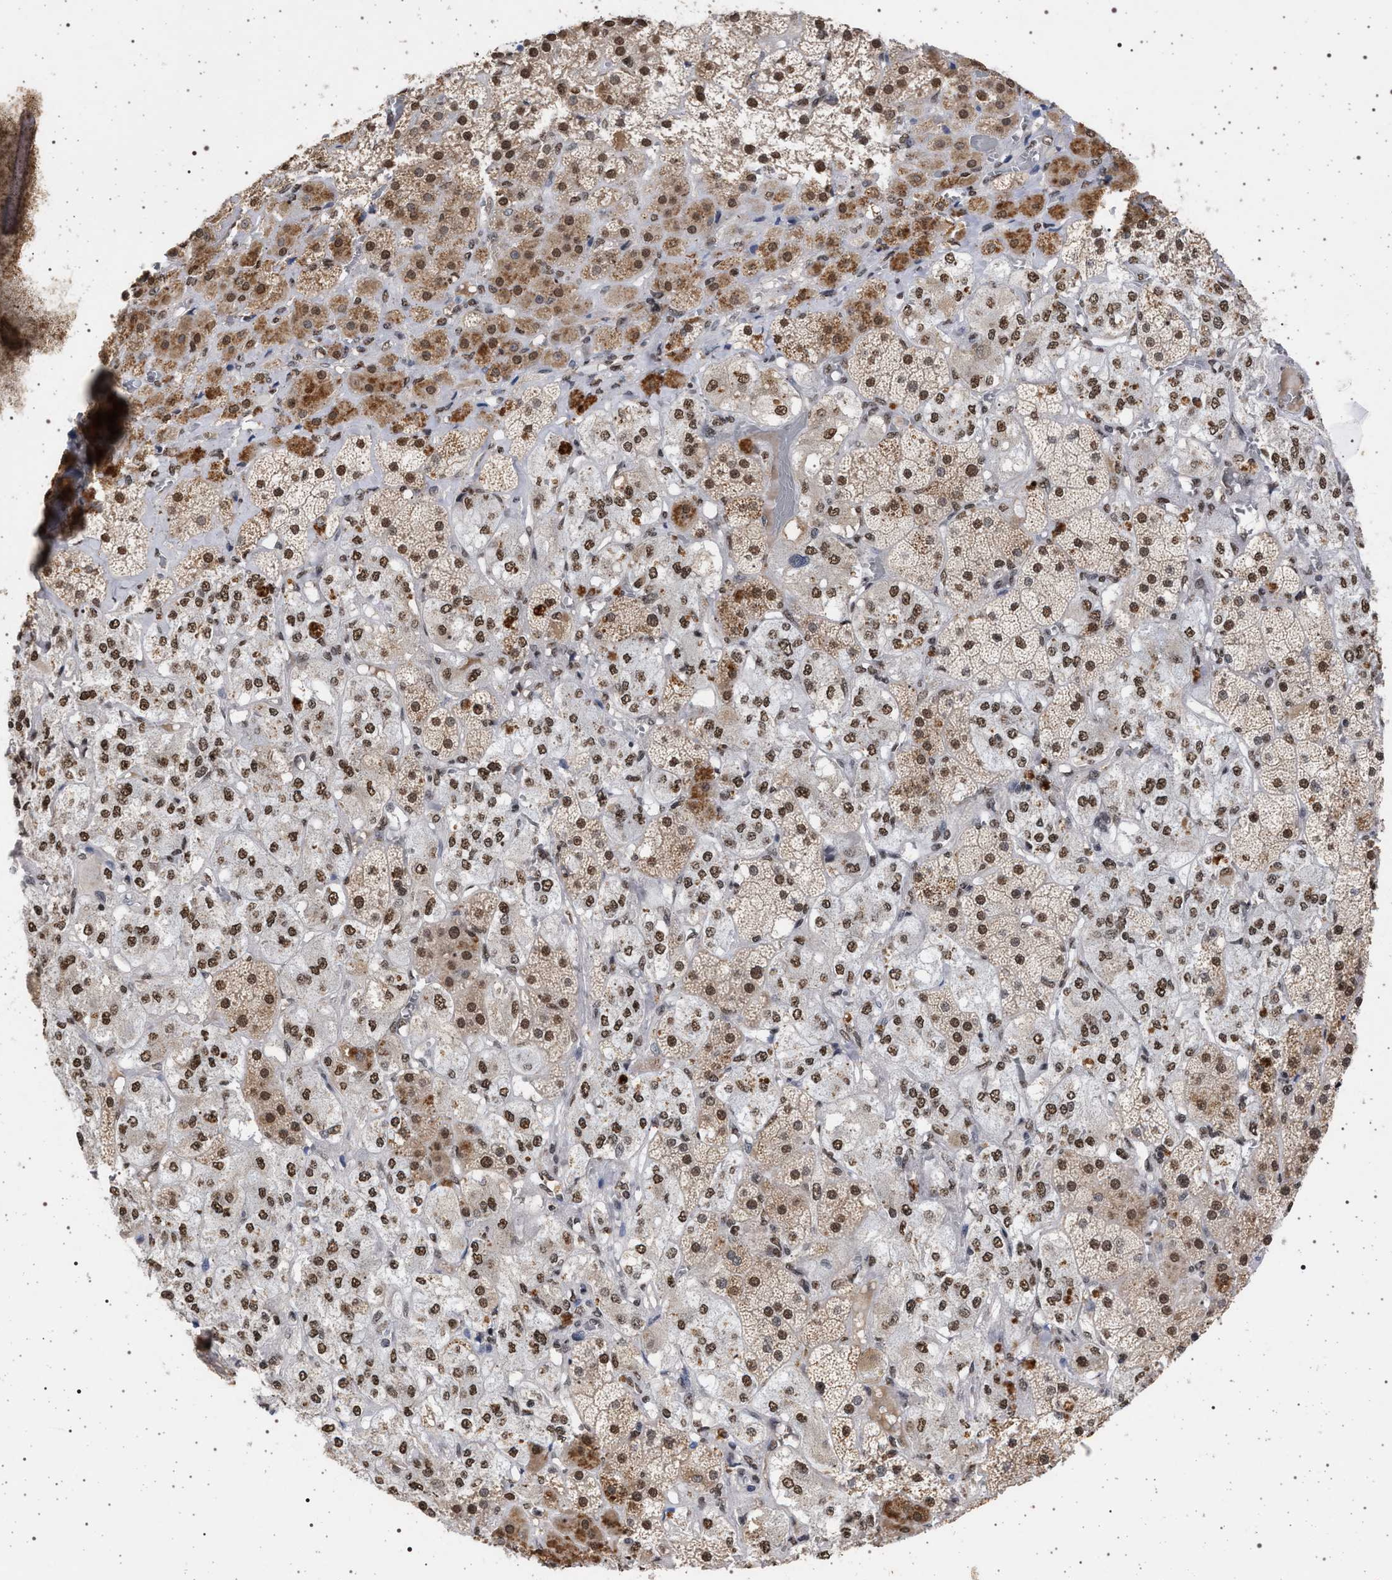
{"staining": {"intensity": "strong", "quantity": ">75%", "location": "nuclear"}, "tissue": "adrenal gland", "cell_type": "Glandular cells", "image_type": "normal", "snomed": [{"axis": "morphology", "description": "Normal tissue, NOS"}, {"axis": "topography", "description": "Adrenal gland"}], "caption": "The image displays a brown stain indicating the presence of a protein in the nuclear of glandular cells in adrenal gland. Using DAB (brown) and hematoxylin (blue) stains, captured at high magnification using brightfield microscopy.", "gene": "PHF12", "patient": {"sex": "male", "age": 57}}